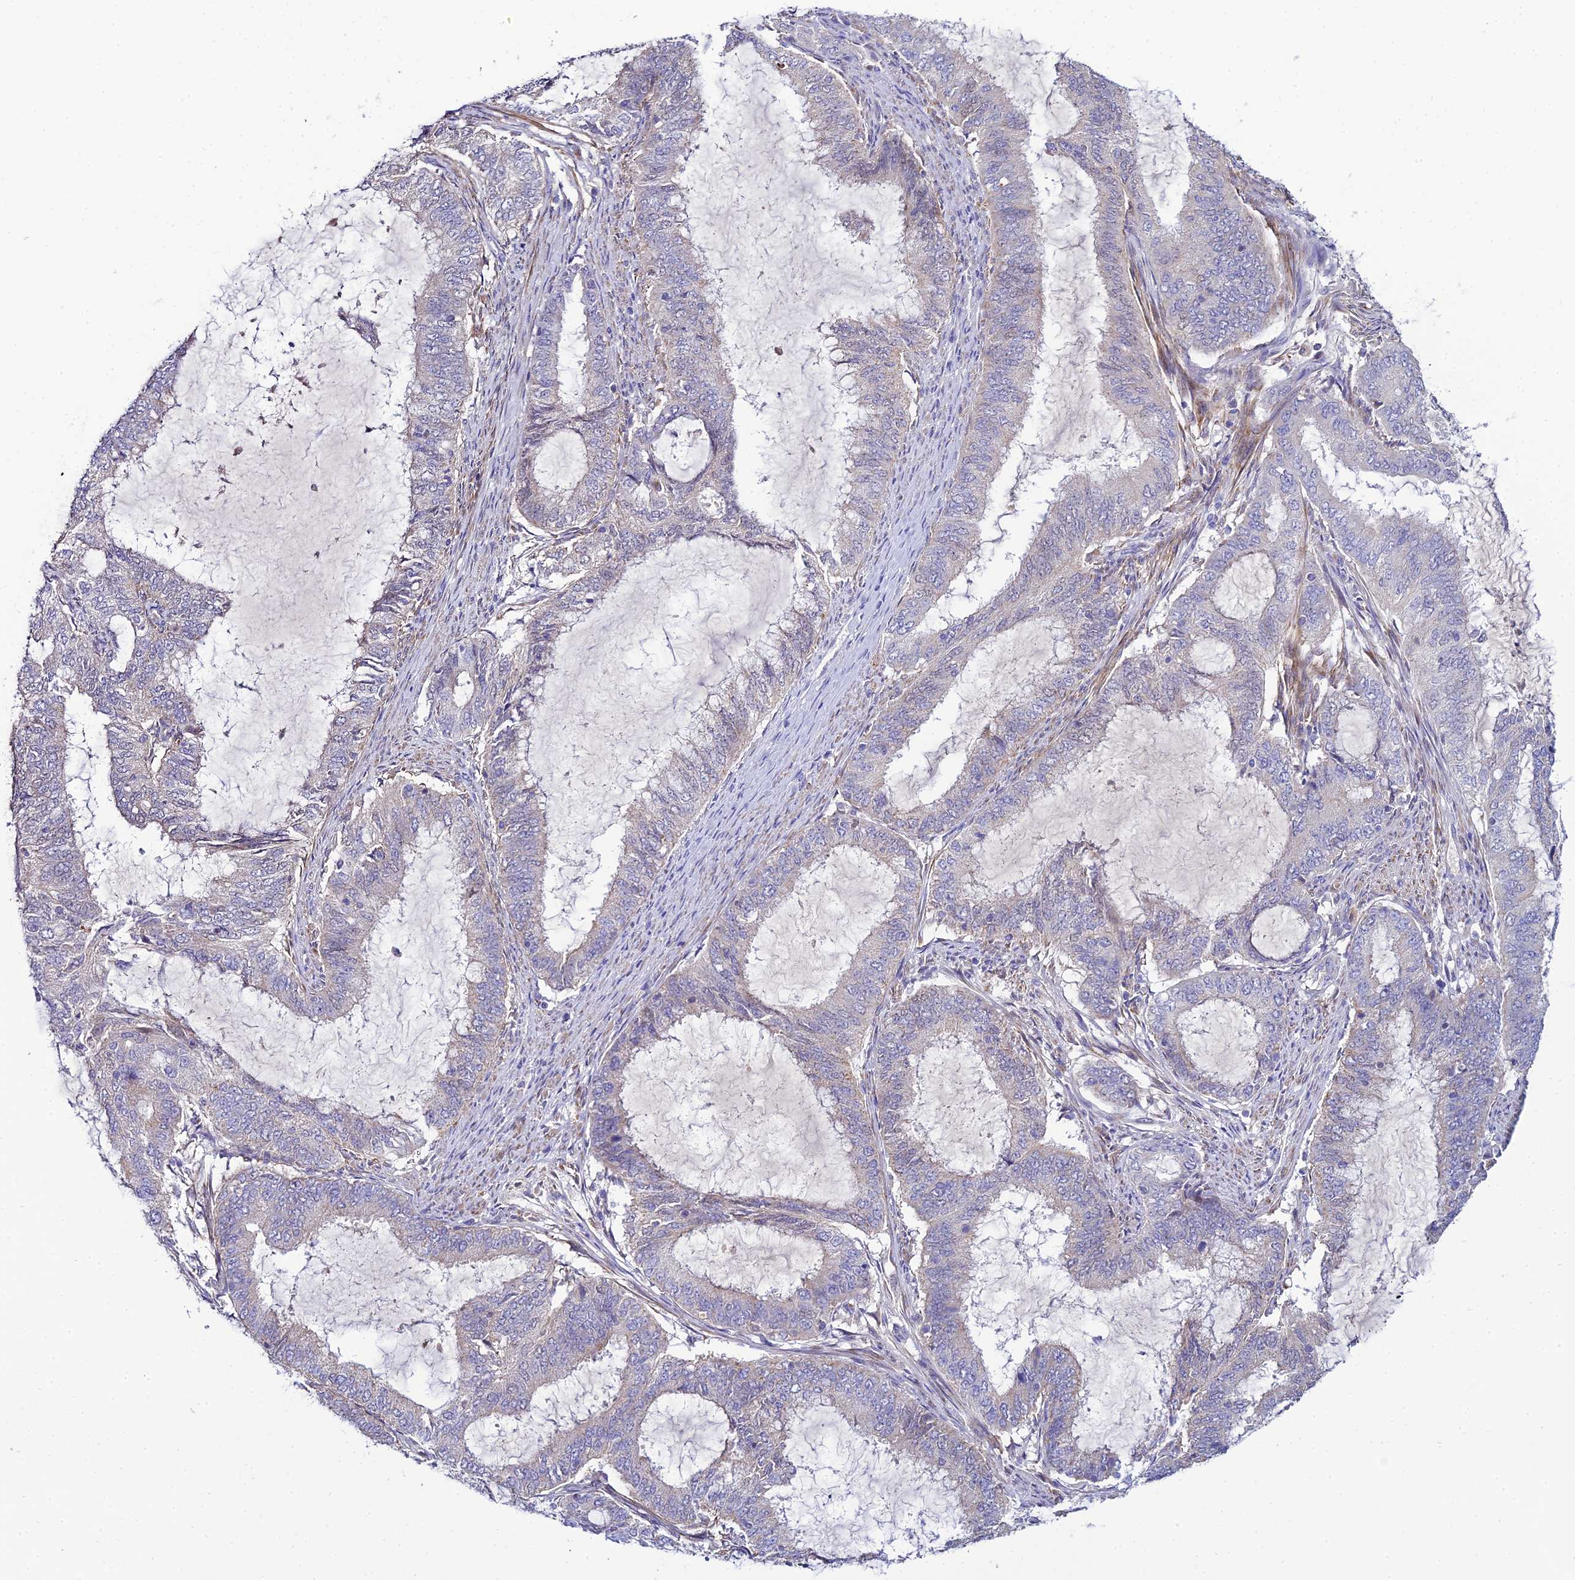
{"staining": {"intensity": "negative", "quantity": "none", "location": "none"}, "tissue": "endometrial cancer", "cell_type": "Tumor cells", "image_type": "cancer", "snomed": [{"axis": "morphology", "description": "Adenocarcinoma, NOS"}, {"axis": "topography", "description": "Endometrium"}], "caption": "DAB (3,3'-diaminobenzidine) immunohistochemical staining of adenocarcinoma (endometrial) shows no significant staining in tumor cells. (DAB (3,3'-diaminobenzidine) IHC visualized using brightfield microscopy, high magnification).", "gene": "ACOT2", "patient": {"sex": "female", "age": 51}}